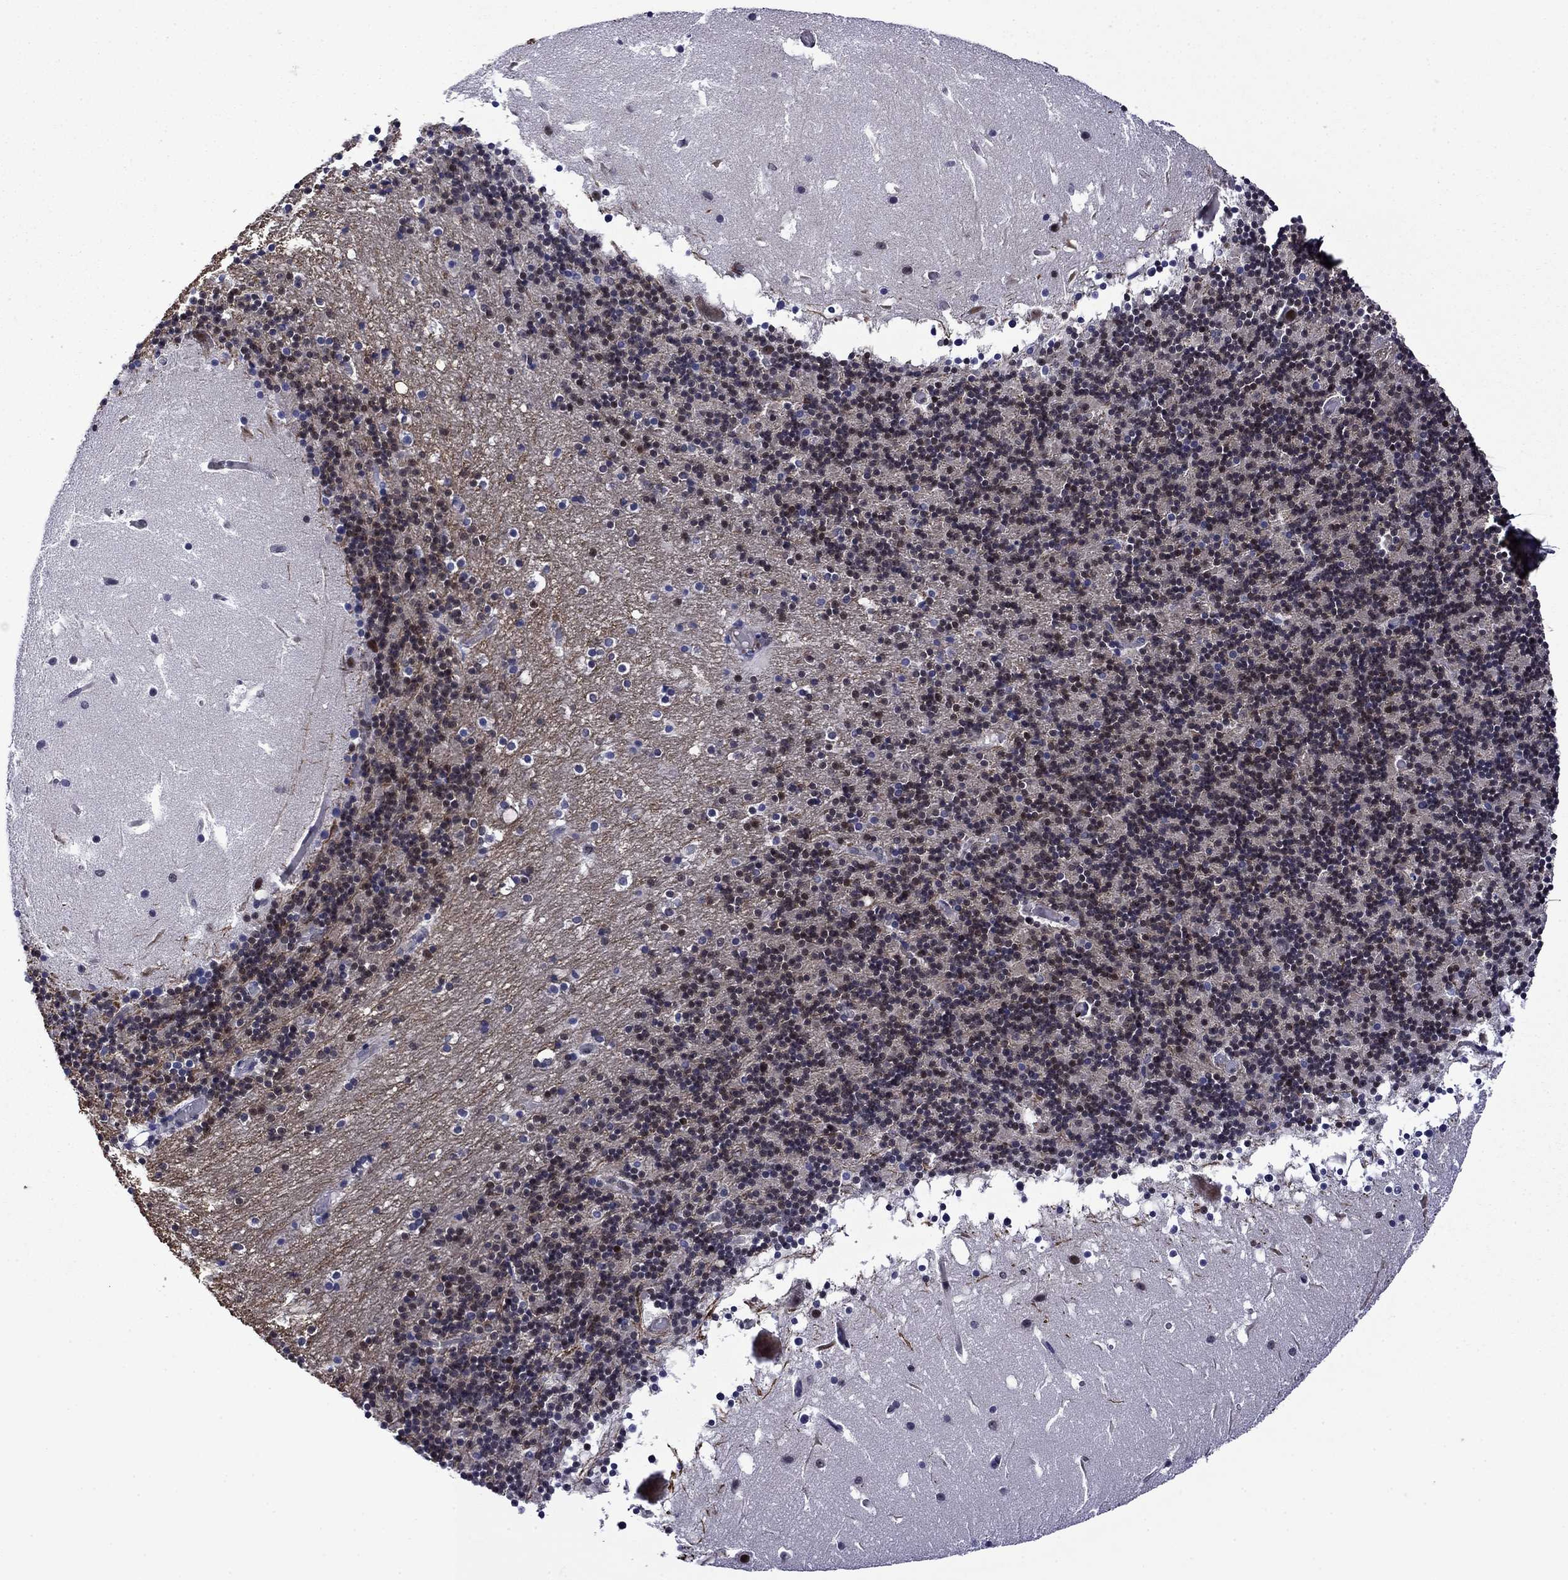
{"staining": {"intensity": "negative", "quantity": "none", "location": "none"}, "tissue": "cerebellum", "cell_type": "Cells in granular layer", "image_type": "normal", "snomed": [{"axis": "morphology", "description": "Normal tissue, NOS"}, {"axis": "topography", "description": "Cerebellum"}], "caption": "An immunohistochemistry (IHC) micrograph of unremarkable cerebellum is shown. There is no staining in cells in granular layer of cerebellum.", "gene": "SURF2", "patient": {"sex": "male", "age": 37}}